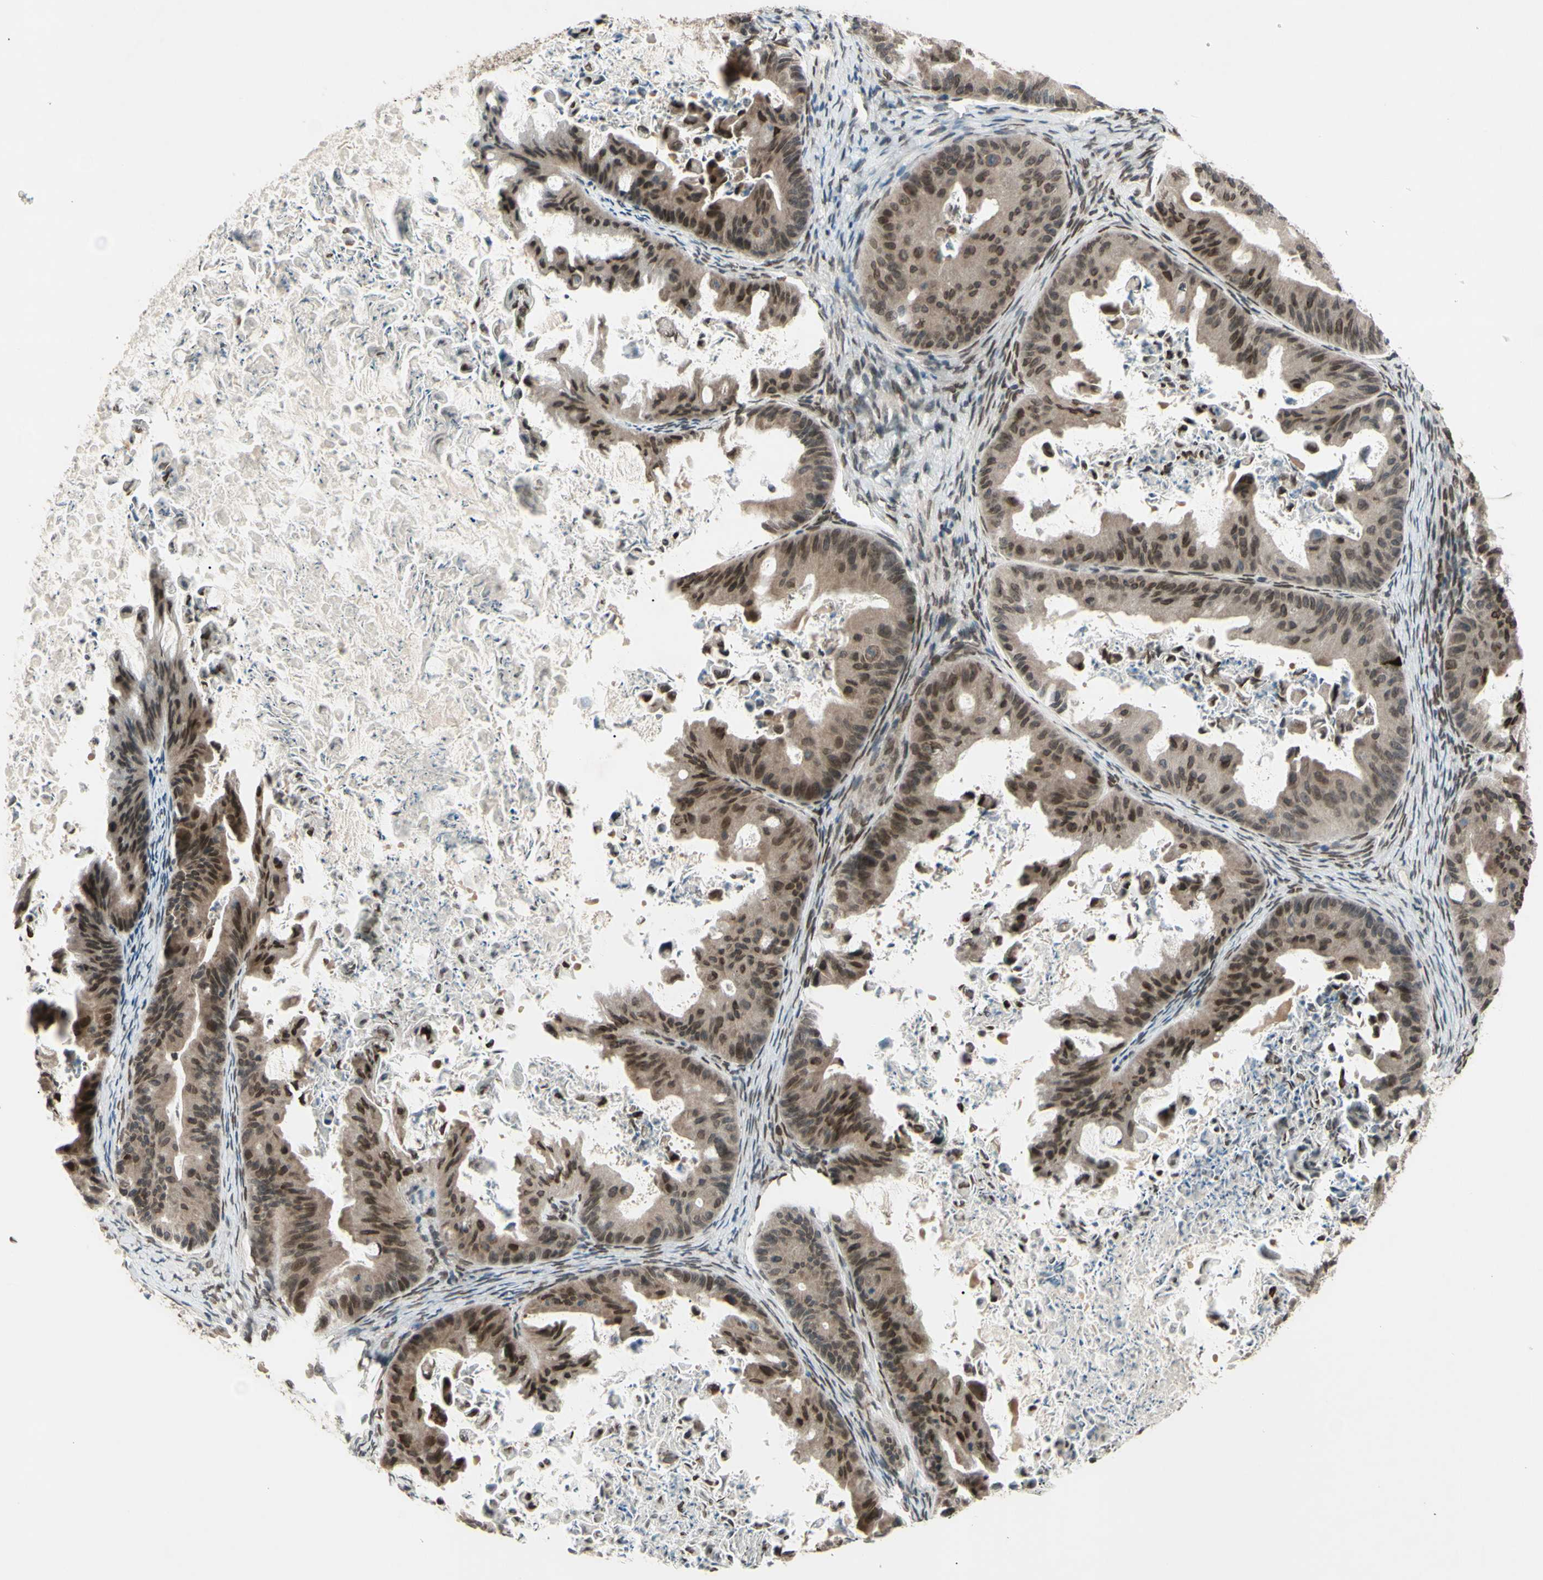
{"staining": {"intensity": "moderate", "quantity": ">75%", "location": "cytoplasmic/membranous,nuclear"}, "tissue": "ovarian cancer", "cell_type": "Tumor cells", "image_type": "cancer", "snomed": [{"axis": "morphology", "description": "Cystadenocarcinoma, mucinous, NOS"}, {"axis": "topography", "description": "Ovary"}], "caption": "This micrograph demonstrates ovarian mucinous cystadenocarcinoma stained with immunohistochemistry (IHC) to label a protein in brown. The cytoplasmic/membranous and nuclear of tumor cells show moderate positivity for the protein. Nuclei are counter-stained blue.", "gene": "MLF2", "patient": {"sex": "female", "age": 37}}